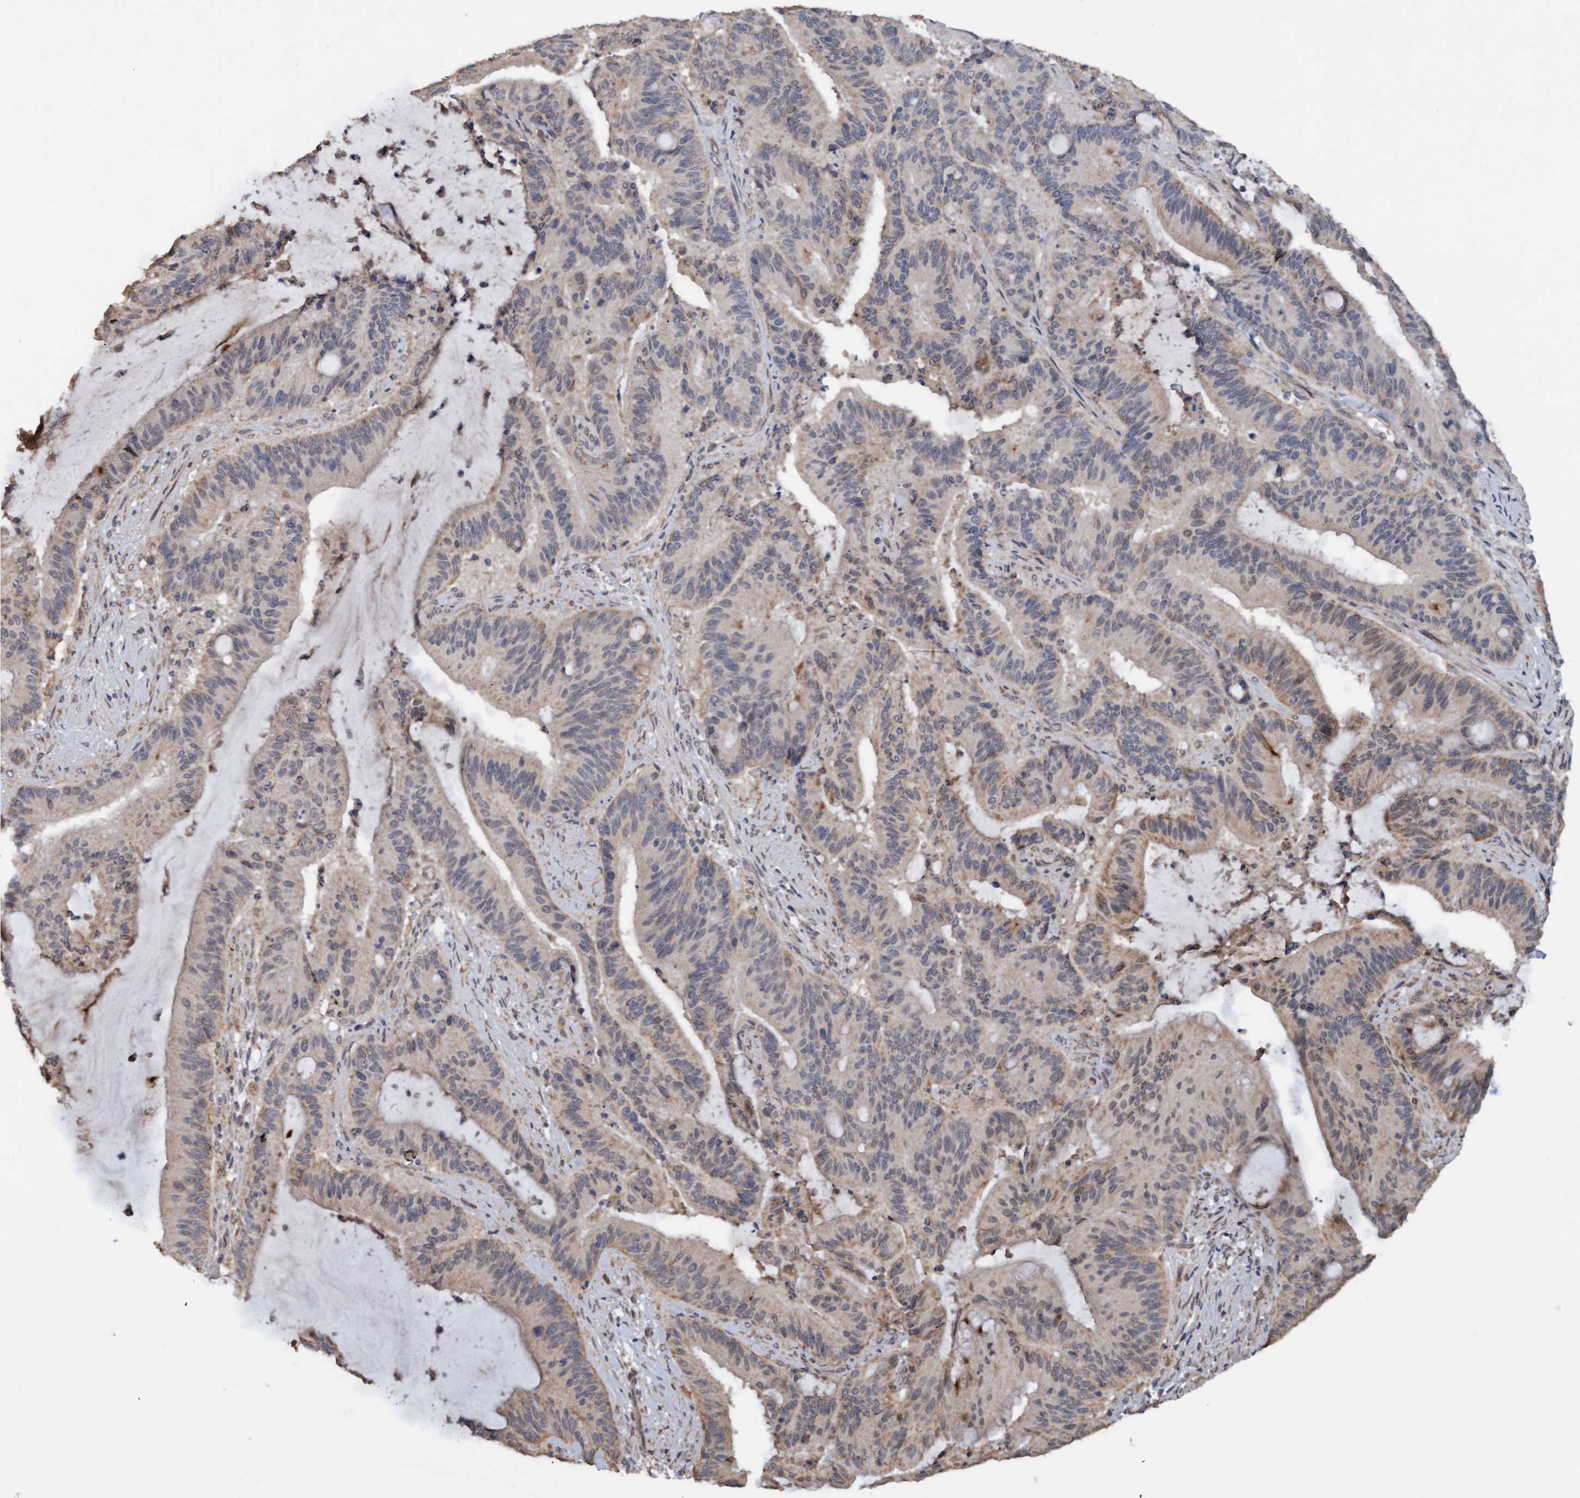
{"staining": {"intensity": "weak", "quantity": "25%-75%", "location": "cytoplasmic/membranous"}, "tissue": "liver cancer", "cell_type": "Tumor cells", "image_type": "cancer", "snomed": [{"axis": "morphology", "description": "Normal tissue, NOS"}, {"axis": "morphology", "description": "Cholangiocarcinoma"}, {"axis": "topography", "description": "Liver"}, {"axis": "topography", "description": "Peripheral nerve tissue"}], "caption": "Approximately 25%-75% of tumor cells in human liver cancer exhibit weak cytoplasmic/membranous protein staining as visualized by brown immunohistochemical staining.", "gene": "MGLL", "patient": {"sex": "female", "age": 73}}